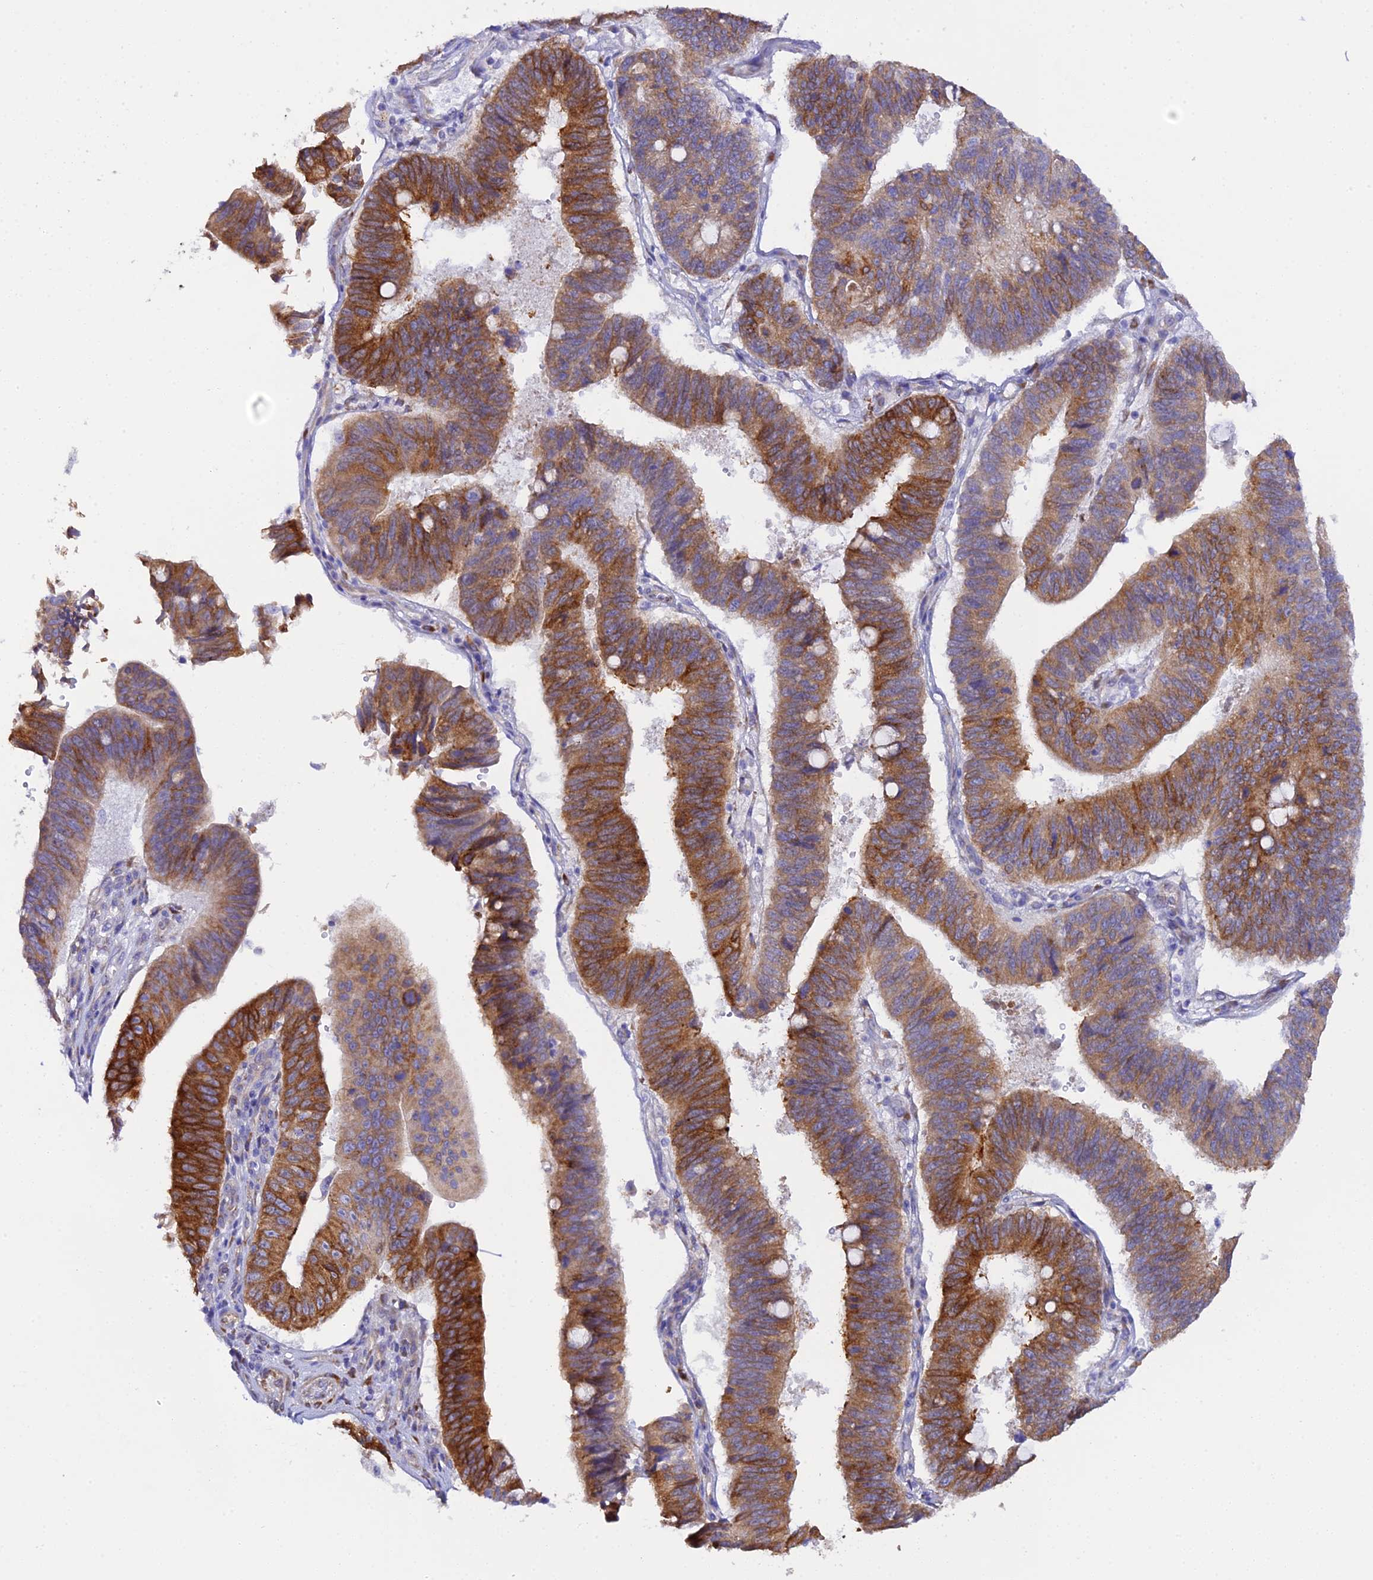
{"staining": {"intensity": "strong", "quantity": ">75%", "location": "cytoplasmic/membranous"}, "tissue": "stomach cancer", "cell_type": "Tumor cells", "image_type": "cancer", "snomed": [{"axis": "morphology", "description": "Adenocarcinoma, NOS"}, {"axis": "topography", "description": "Stomach"}], "caption": "An IHC image of neoplastic tissue is shown. Protein staining in brown highlights strong cytoplasmic/membranous positivity in adenocarcinoma (stomach) within tumor cells.", "gene": "CFAP45", "patient": {"sex": "male", "age": 59}}